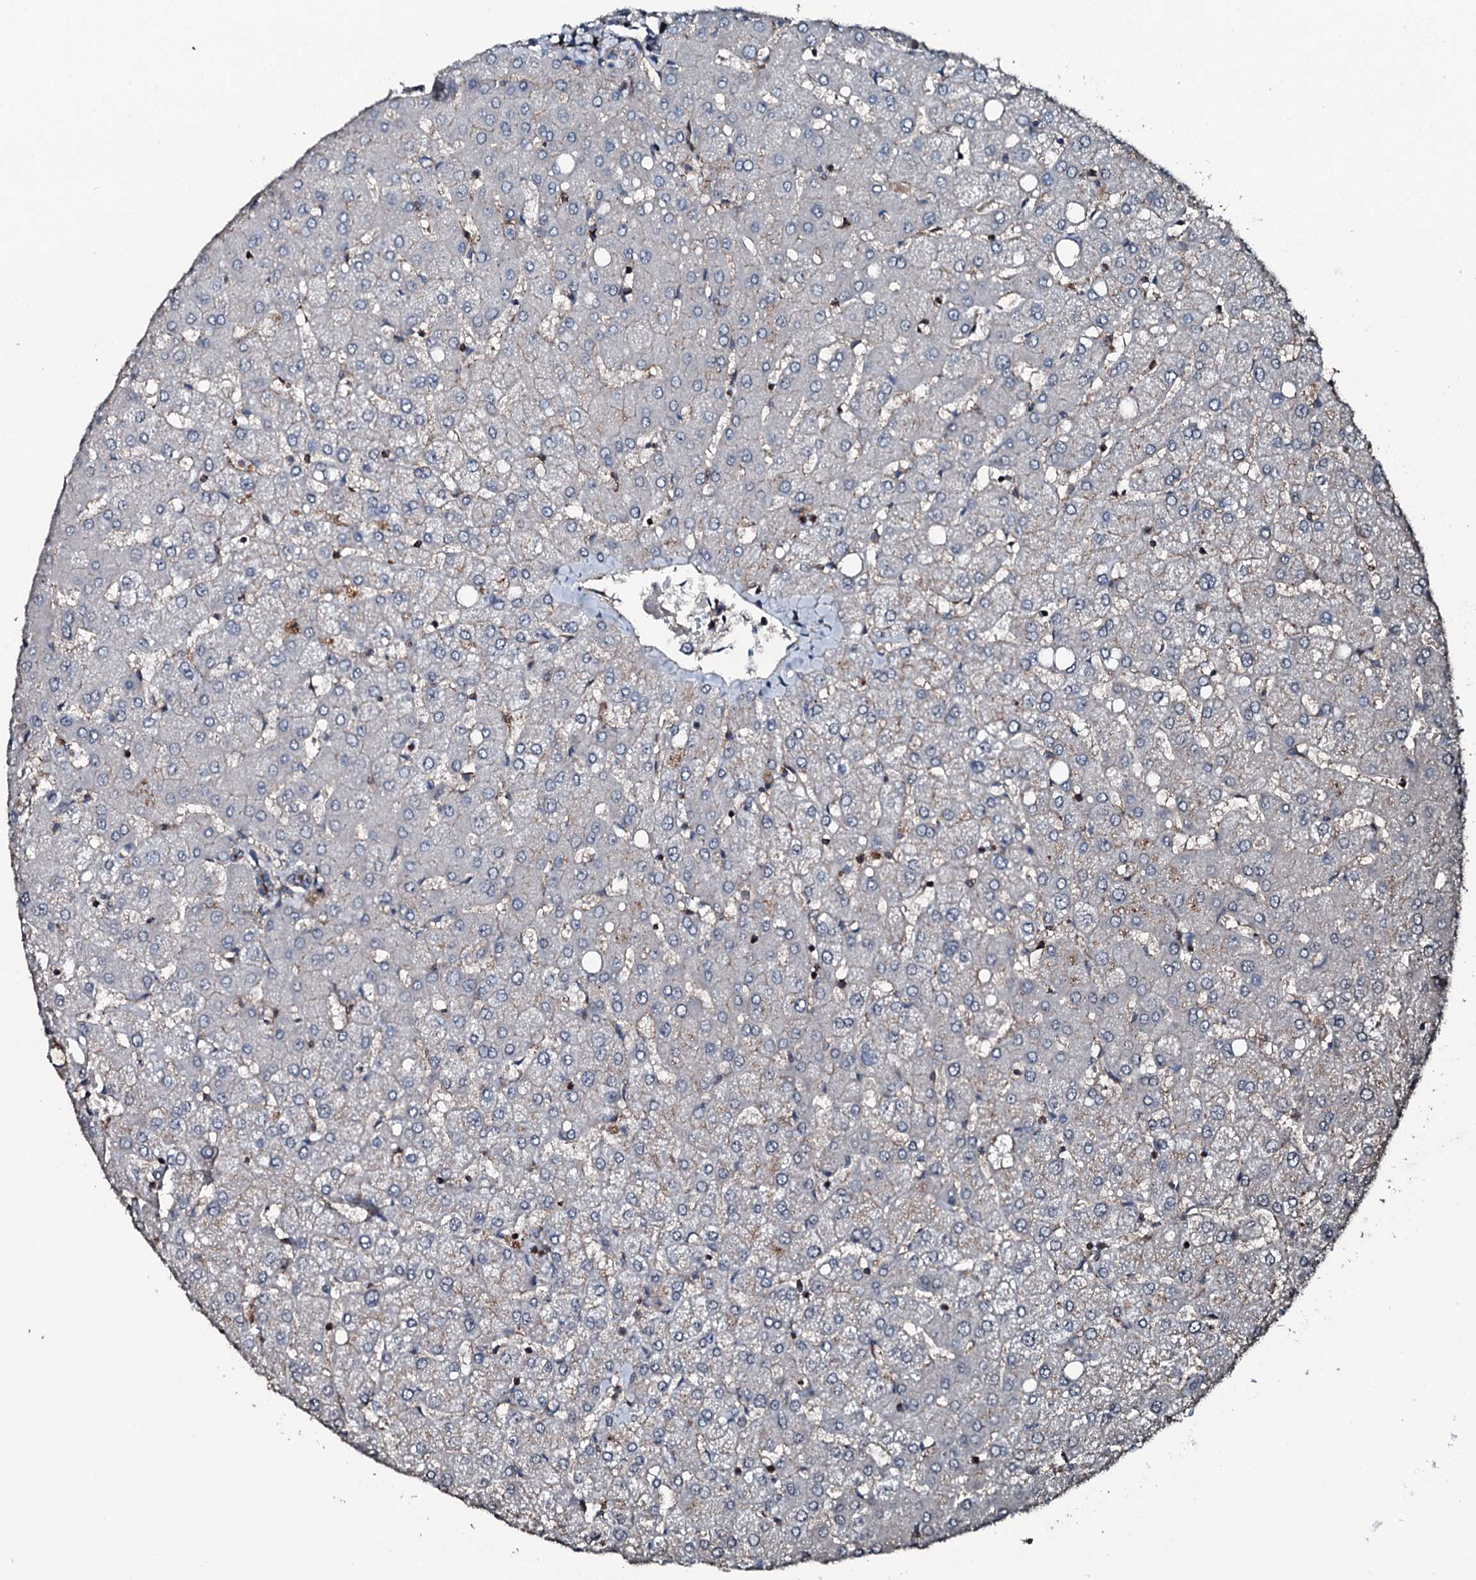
{"staining": {"intensity": "negative", "quantity": "none", "location": "none"}, "tissue": "liver", "cell_type": "Cholangiocytes", "image_type": "normal", "snomed": [{"axis": "morphology", "description": "Normal tissue, NOS"}, {"axis": "topography", "description": "Liver"}], "caption": "The image exhibits no significant staining in cholangiocytes of liver. Nuclei are stained in blue.", "gene": "SLC25A38", "patient": {"sex": "female", "age": 54}}